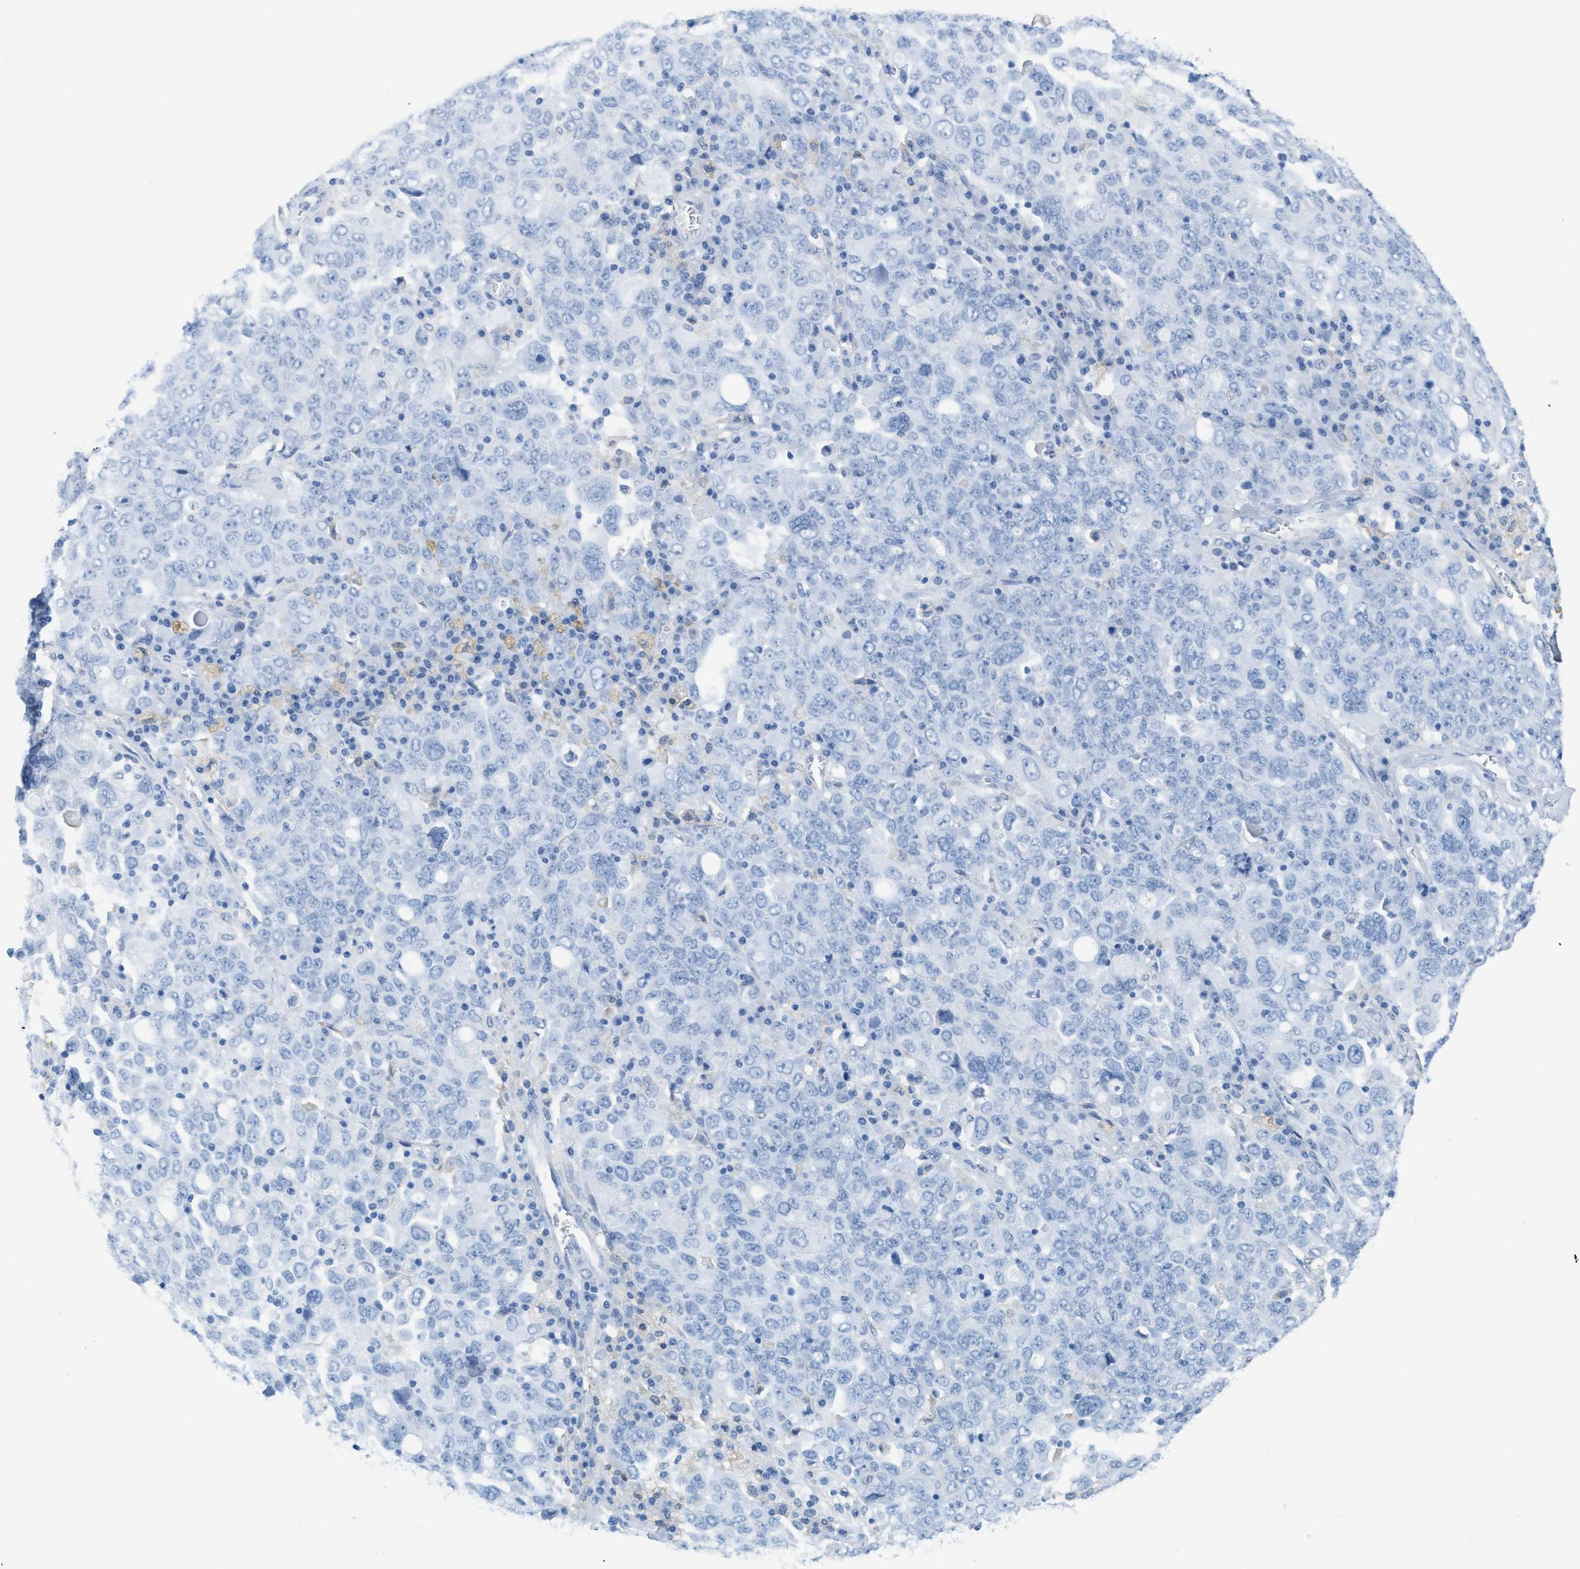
{"staining": {"intensity": "negative", "quantity": "none", "location": "none"}, "tissue": "ovarian cancer", "cell_type": "Tumor cells", "image_type": "cancer", "snomed": [{"axis": "morphology", "description": "Carcinoma, endometroid"}, {"axis": "topography", "description": "Ovary"}], "caption": "Immunohistochemical staining of human ovarian cancer (endometroid carcinoma) displays no significant positivity in tumor cells.", "gene": "ASGR1", "patient": {"sex": "female", "age": 62}}